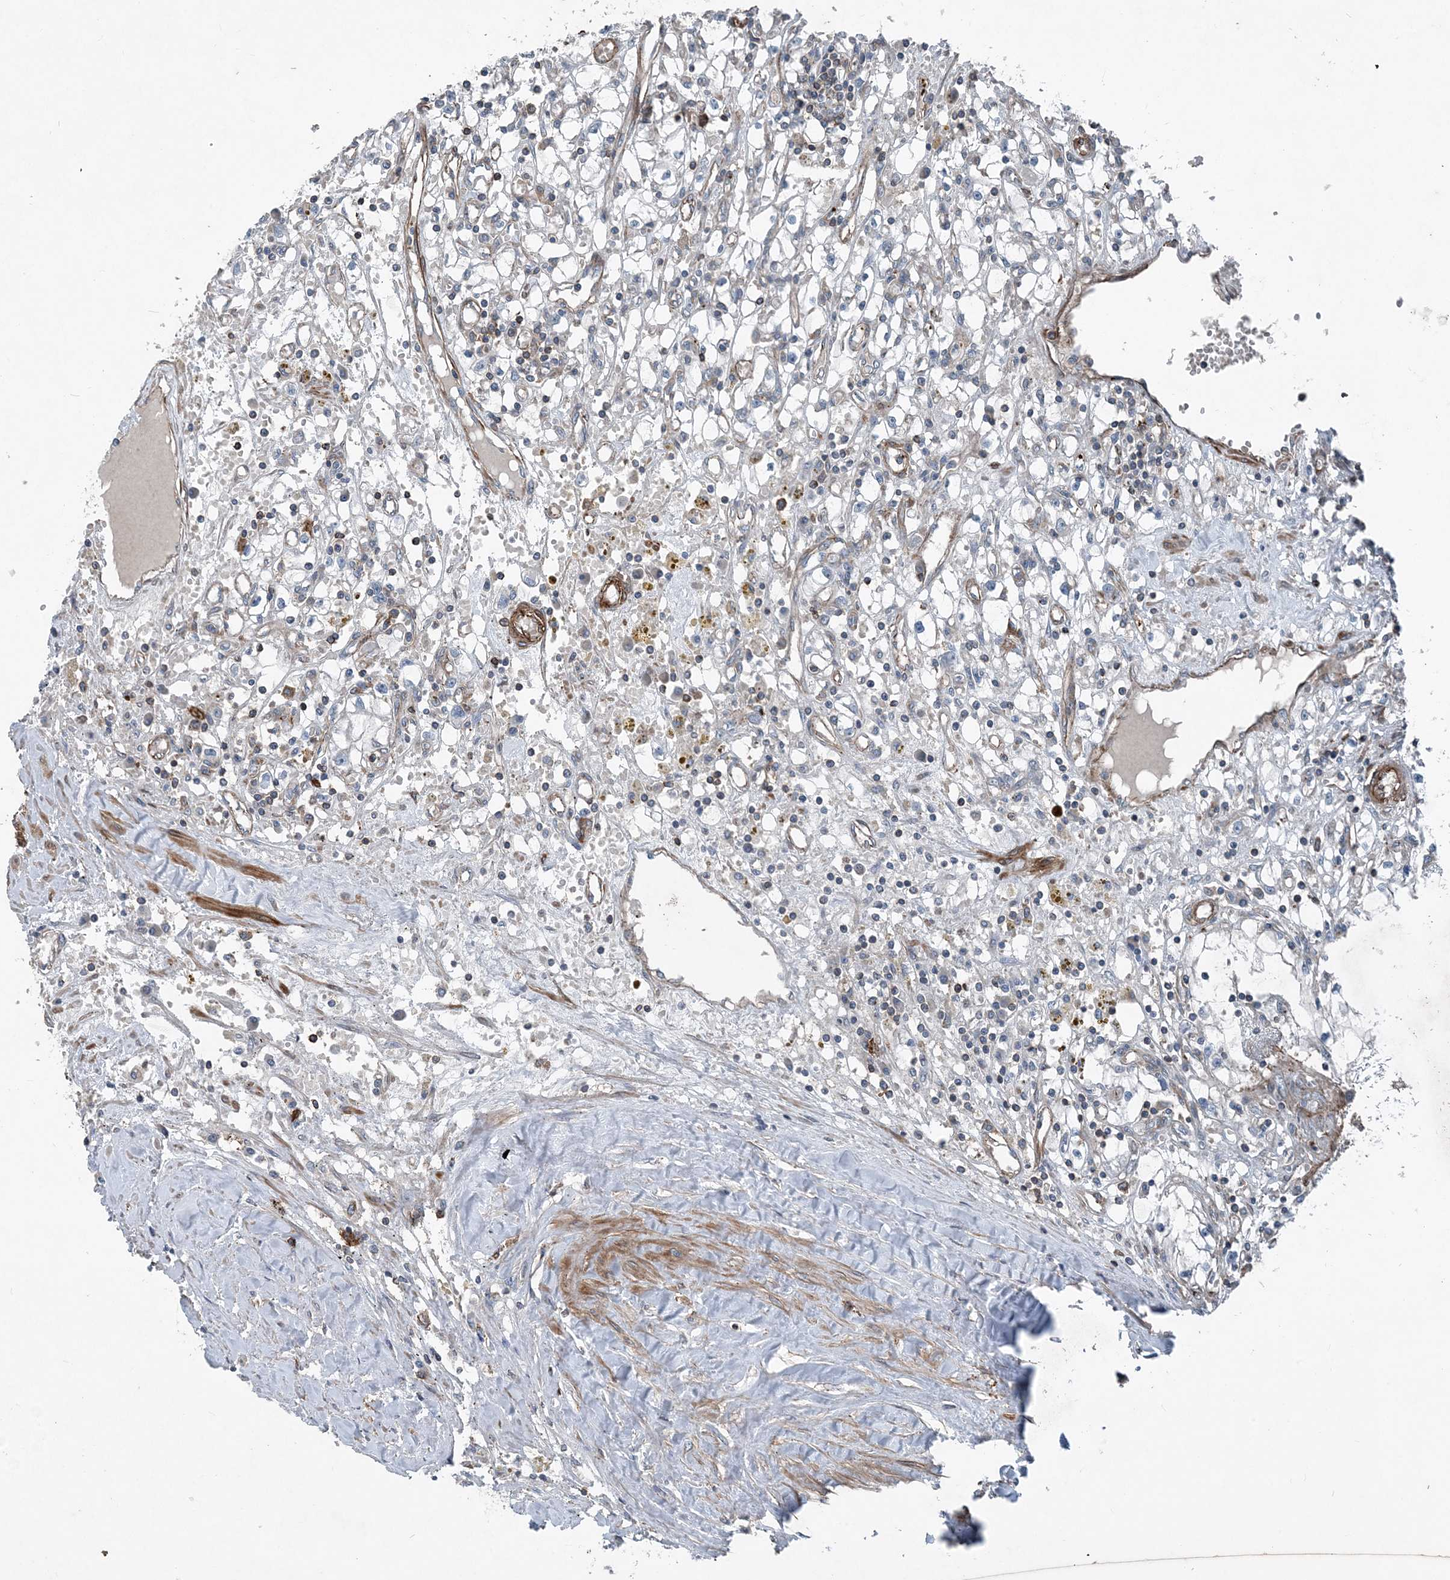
{"staining": {"intensity": "negative", "quantity": "none", "location": "none"}, "tissue": "renal cancer", "cell_type": "Tumor cells", "image_type": "cancer", "snomed": [{"axis": "morphology", "description": "Adenocarcinoma, NOS"}, {"axis": "topography", "description": "Kidney"}], "caption": "Micrograph shows no significant protein positivity in tumor cells of renal cancer.", "gene": "DGUOK", "patient": {"sex": "male", "age": 56}}